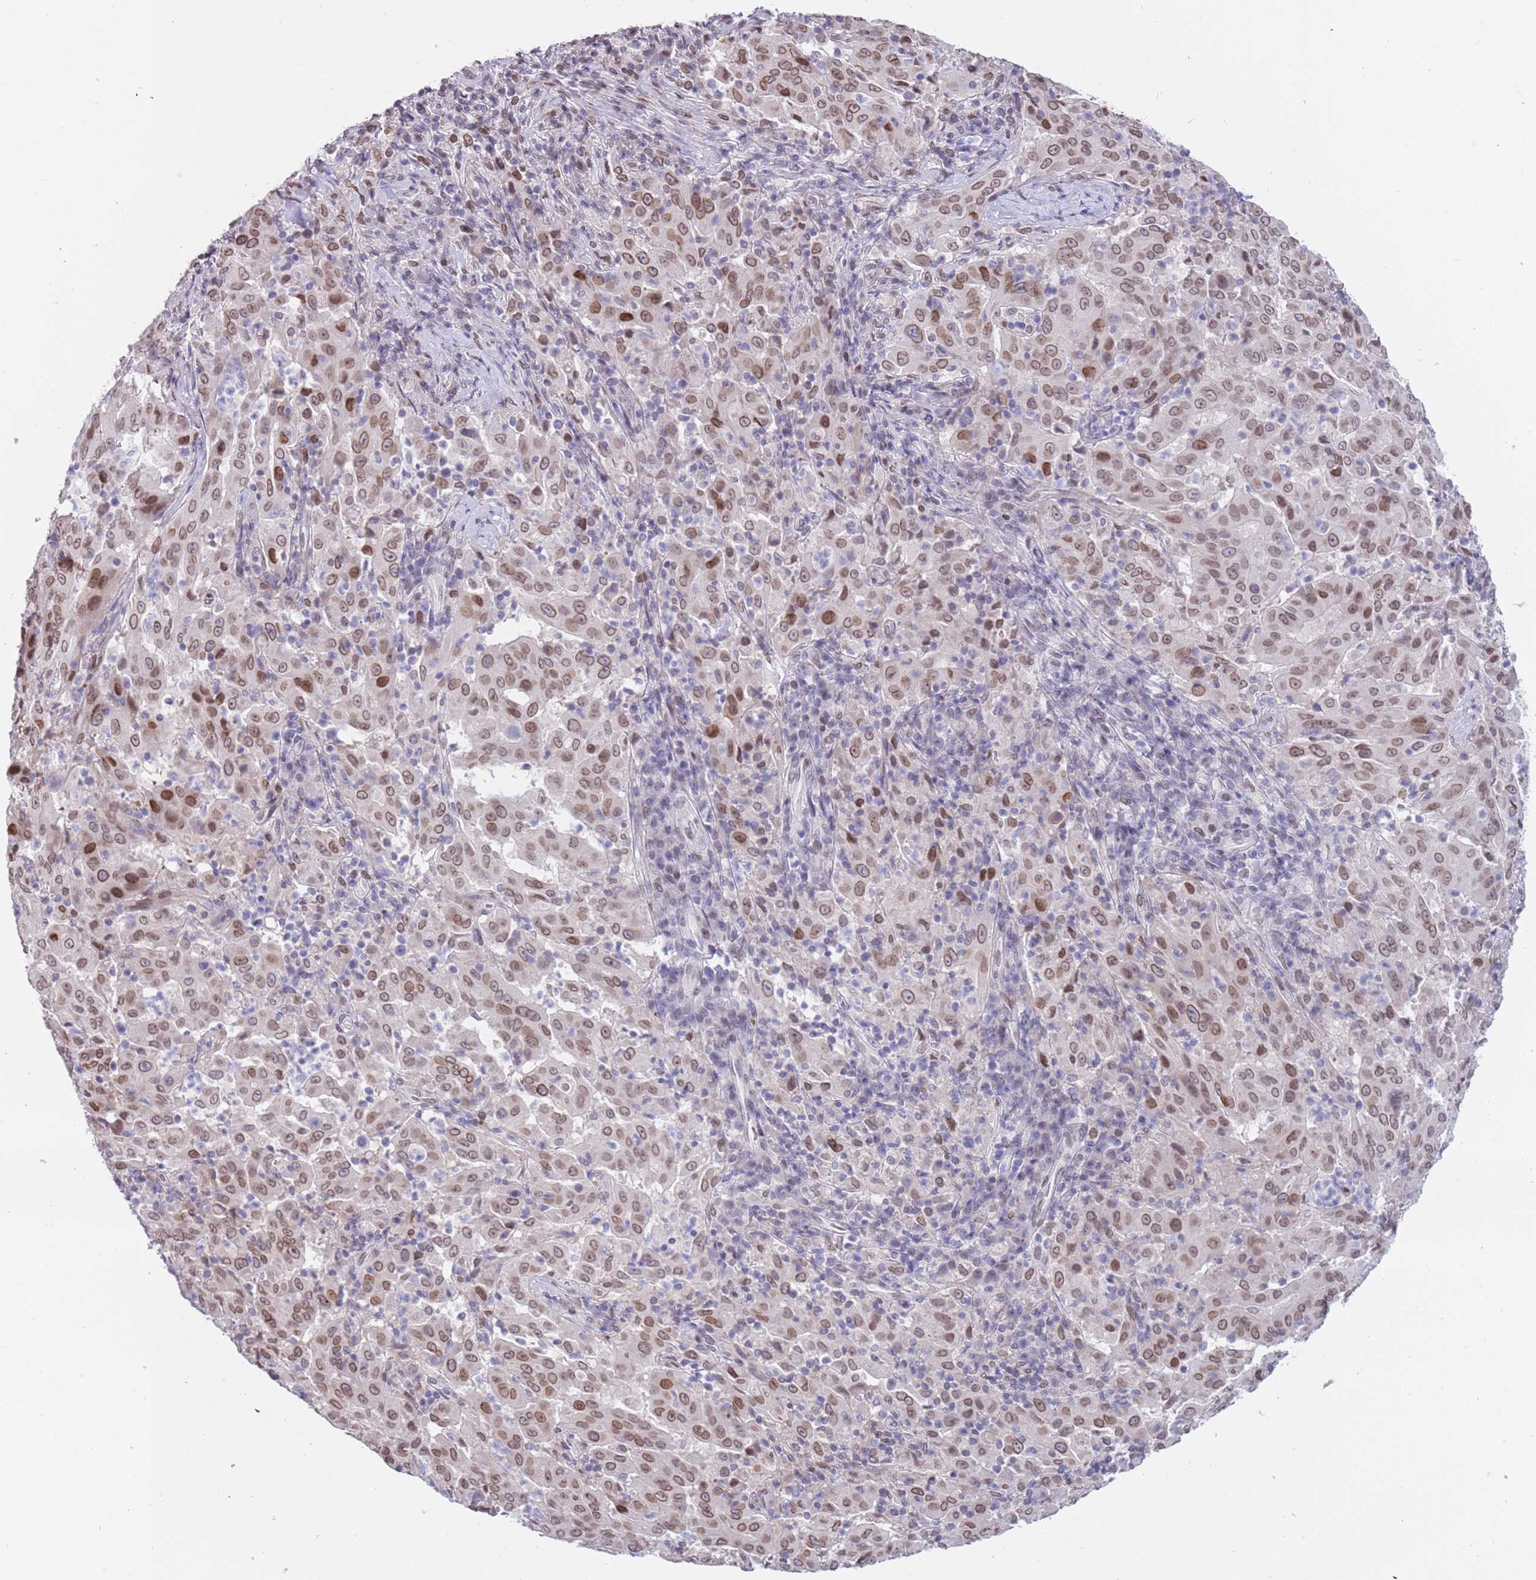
{"staining": {"intensity": "moderate", "quantity": ">75%", "location": "cytoplasmic/membranous,nuclear"}, "tissue": "pancreatic cancer", "cell_type": "Tumor cells", "image_type": "cancer", "snomed": [{"axis": "morphology", "description": "Adenocarcinoma, NOS"}, {"axis": "topography", "description": "Pancreas"}], "caption": "Tumor cells display medium levels of moderate cytoplasmic/membranous and nuclear positivity in about >75% of cells in human pancreatic cancer (adenocarcinoma). The staining was performed using DAB (3,3'-diaminobenzidine) to visualize the protein expression in brown, while the nuclei were stained in blue with hematoxylin (Magnification: 20x).", "gene": "KLHDC2", "patient": {"sex": "male", "age": 63}}